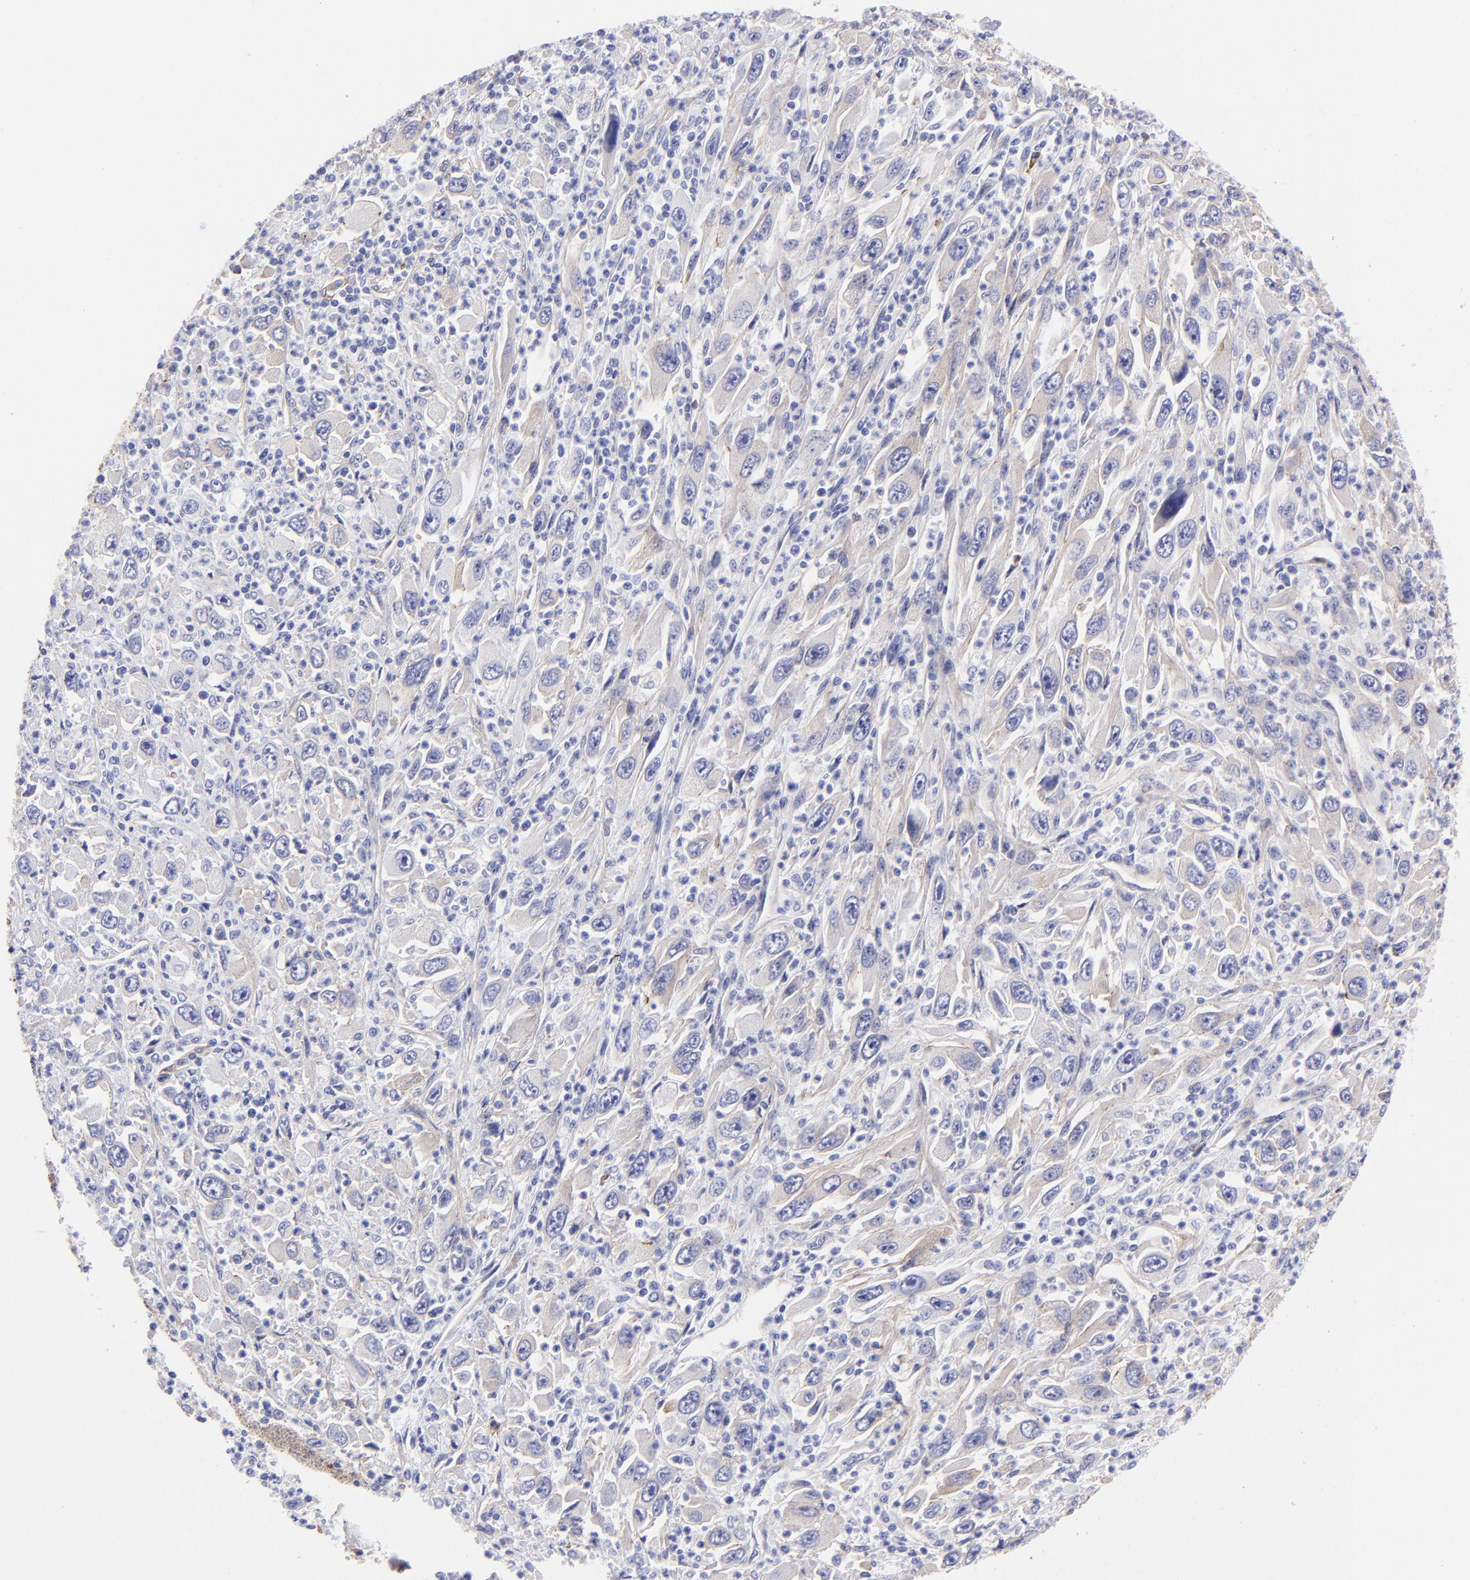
{"staining": {"intensity": "moderate", "quantity": ">75%", "location": "cytoplasmic/membranous"}, "tissue": "melanoma", "cell_type": "Tumor cells", "image_type": "cancer", "snomed": [{"axis": "morphology", "description": "Malignant melanoma, Metastatic site"}, {"axis": "topography", "description": "Skin"}], "caption": "Brown immunohistochemical staining in human melanoma reveals moderate cytoplasmic/membranous staining in approximately >75% of tumor cells.", "gene": "PPFIBP1", "patient": {"sex": "female", "age": 56}}